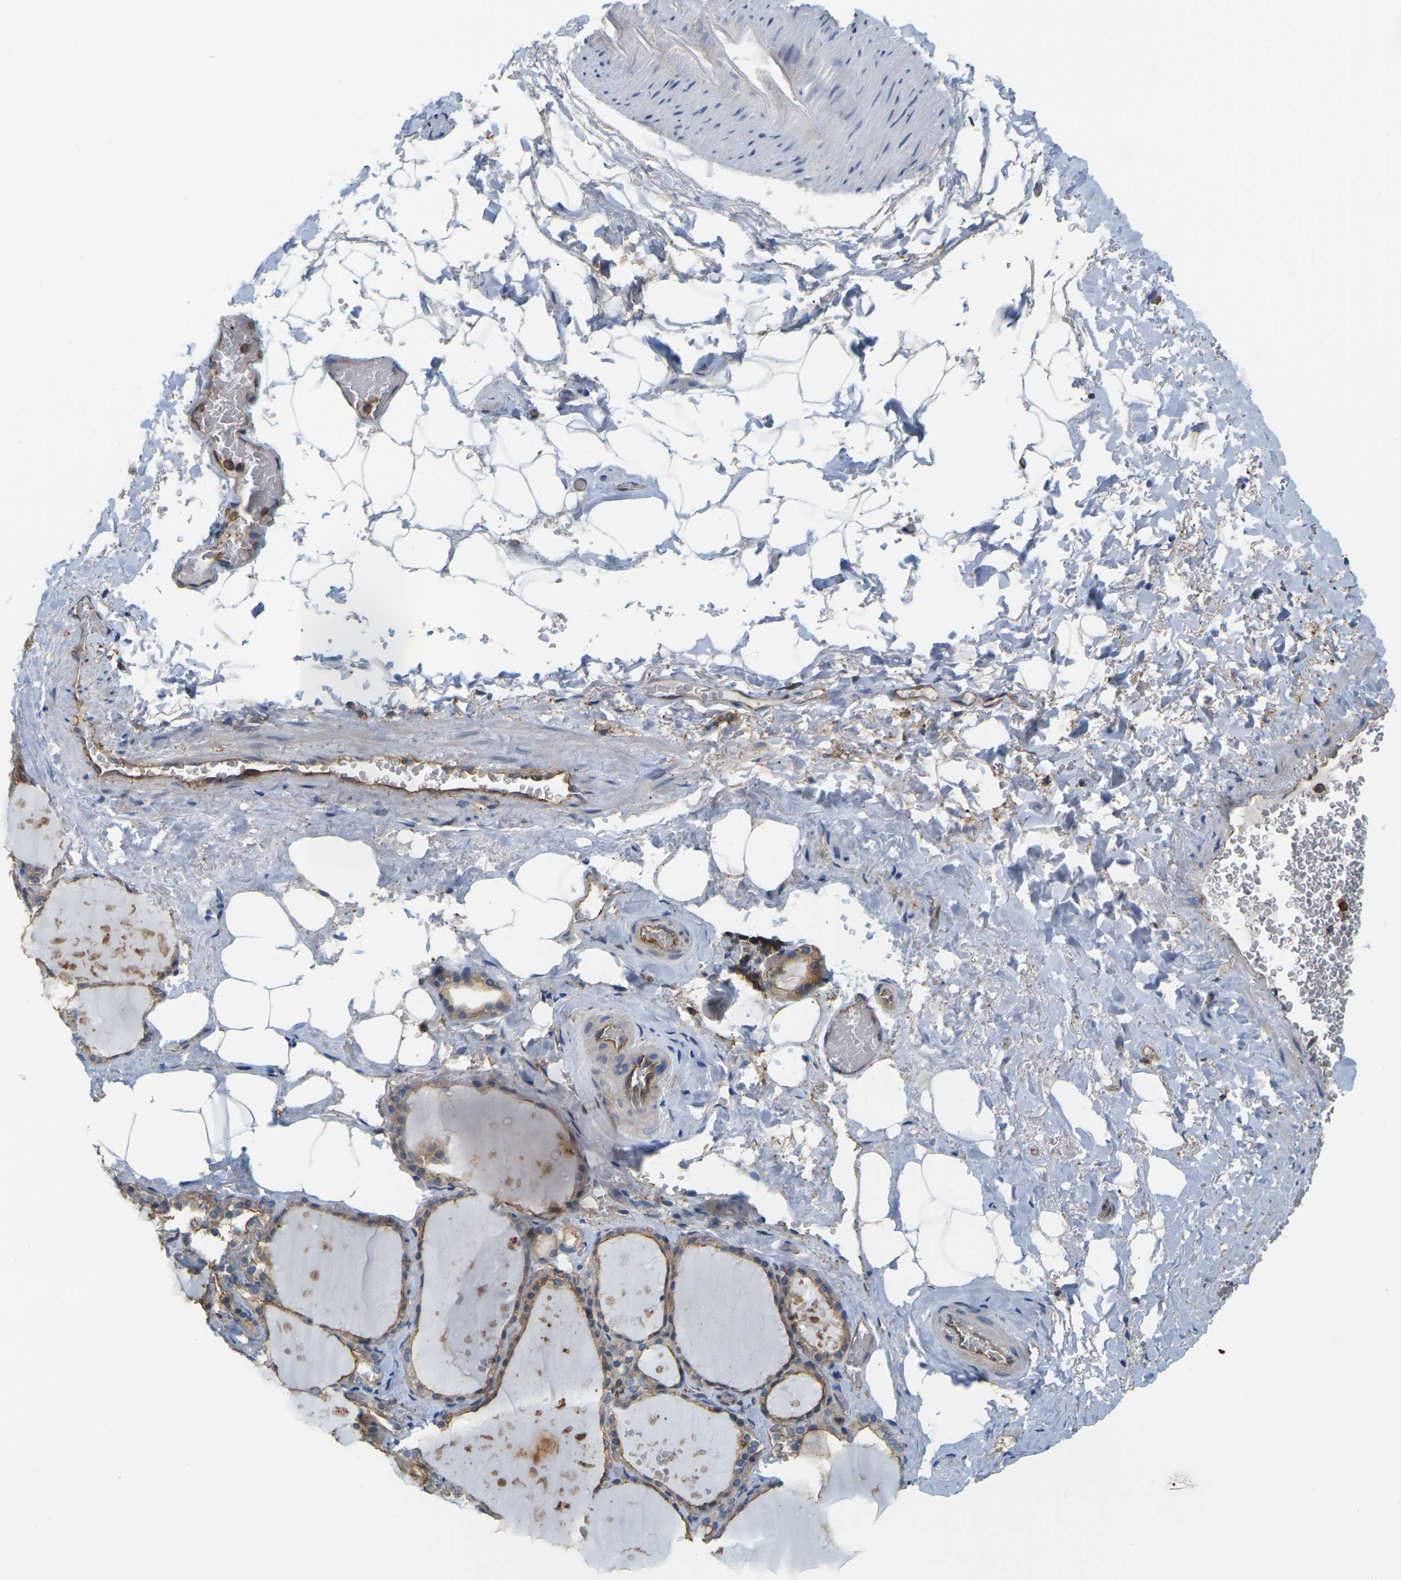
{"staining": {"intensity": "moderate", "quantity": ">75%", "location": "cytoplasmic/membranous"}, "tissue": "thyroid gland", "cell_type": "Glandular cells", "image_type": "normal", "snomed": [{"axis": "morphology", "description": "Normal tissue, NOS"}, {"axis": "topography", "description": "Thyroid gland"}], "caption": "The immunohistochemical stain shows moderate cytoplasmic/membranous expression in glandular cells of normal thyroid gland. Using DAB (3,3'-diaminobenzidine) (brown) and hematoxylin (blue) stains, captured at high magnification using brightfield microscopy.", "gene": "IQGAP1", "patient": {"sex": "male", "age": 61}}